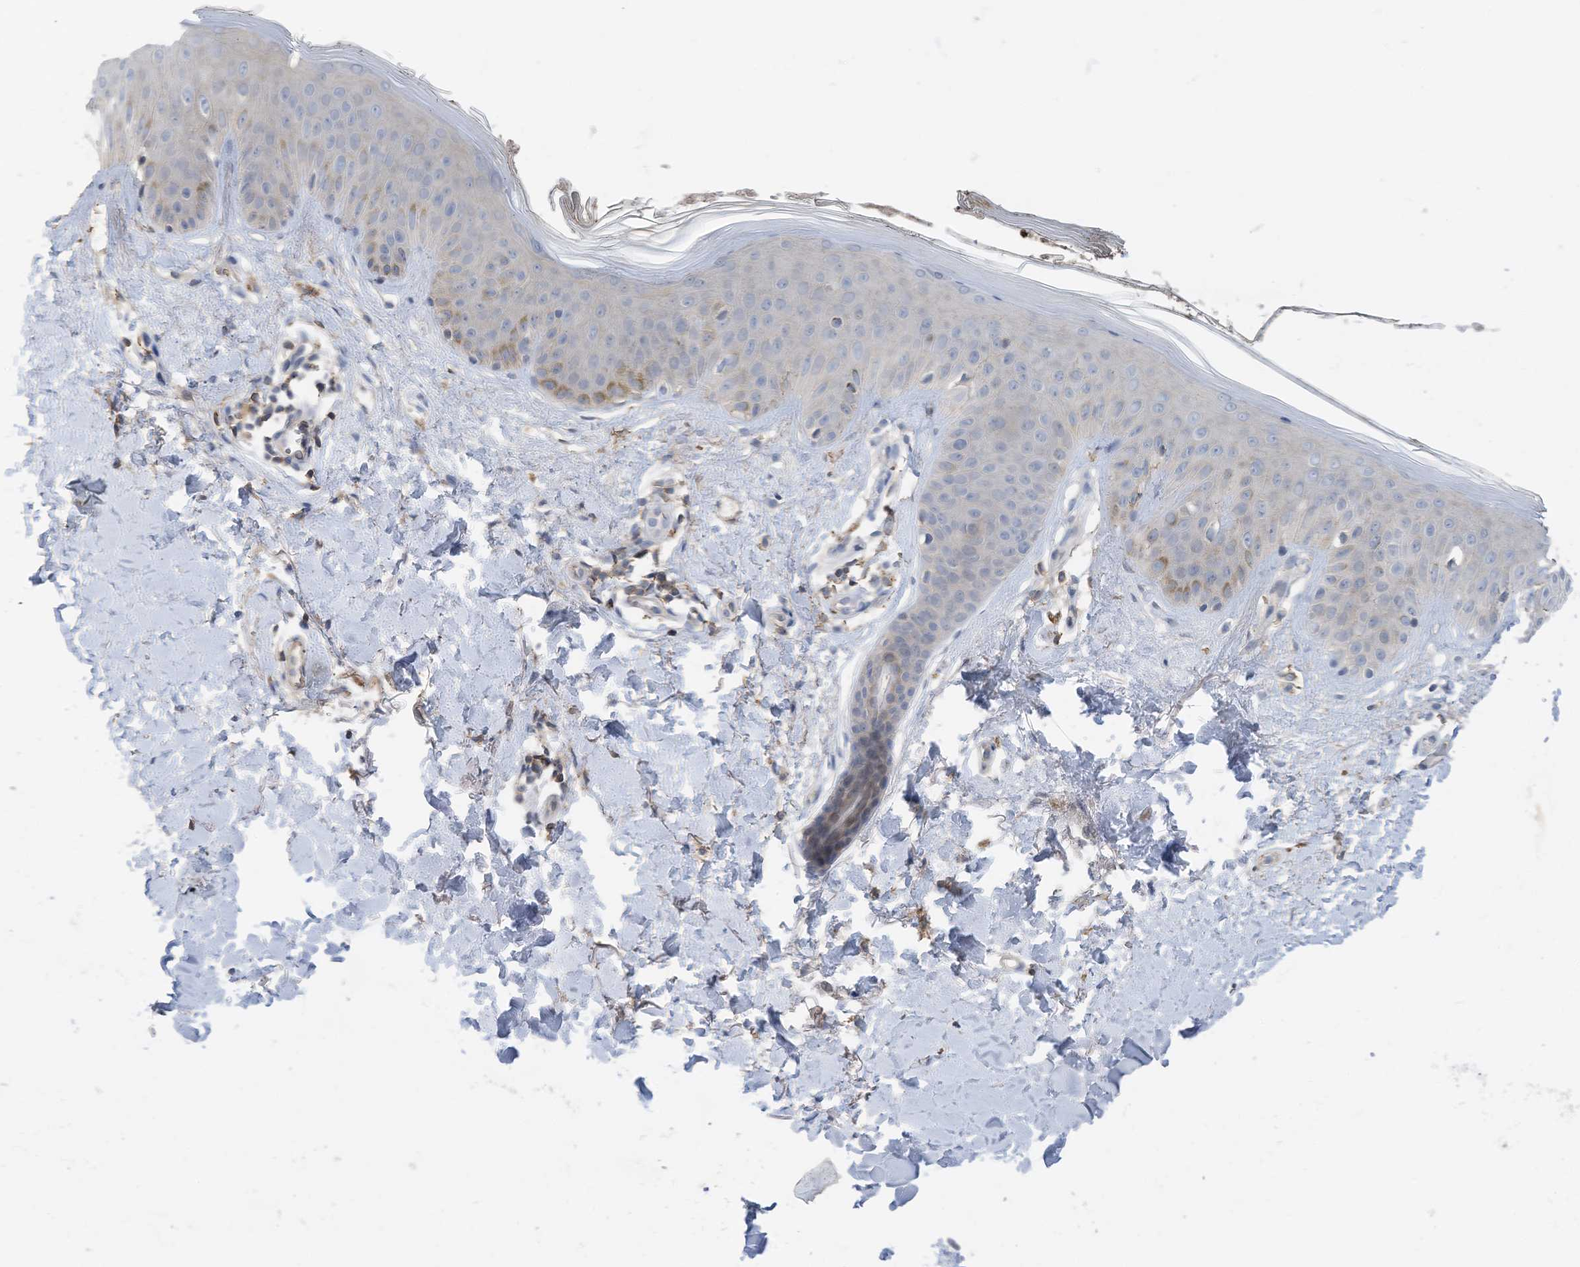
{"staining": {"intensity": "negative", "quantity": "none", "location": "none"}, "tissue": "skin", "cell_type": "Fibroblasts", "image_type": "normal", "snomed": [{"axis": "morphology", "description": "Normal tissue, NOS"}, {"axis": "topography", "description": "Skin"}], "caption": "Skin stained for a protein using IHC exhibits no positivity fibroblasts.", "gene": "SLFN14", "patient": {"sex": "female", "age": 64}}